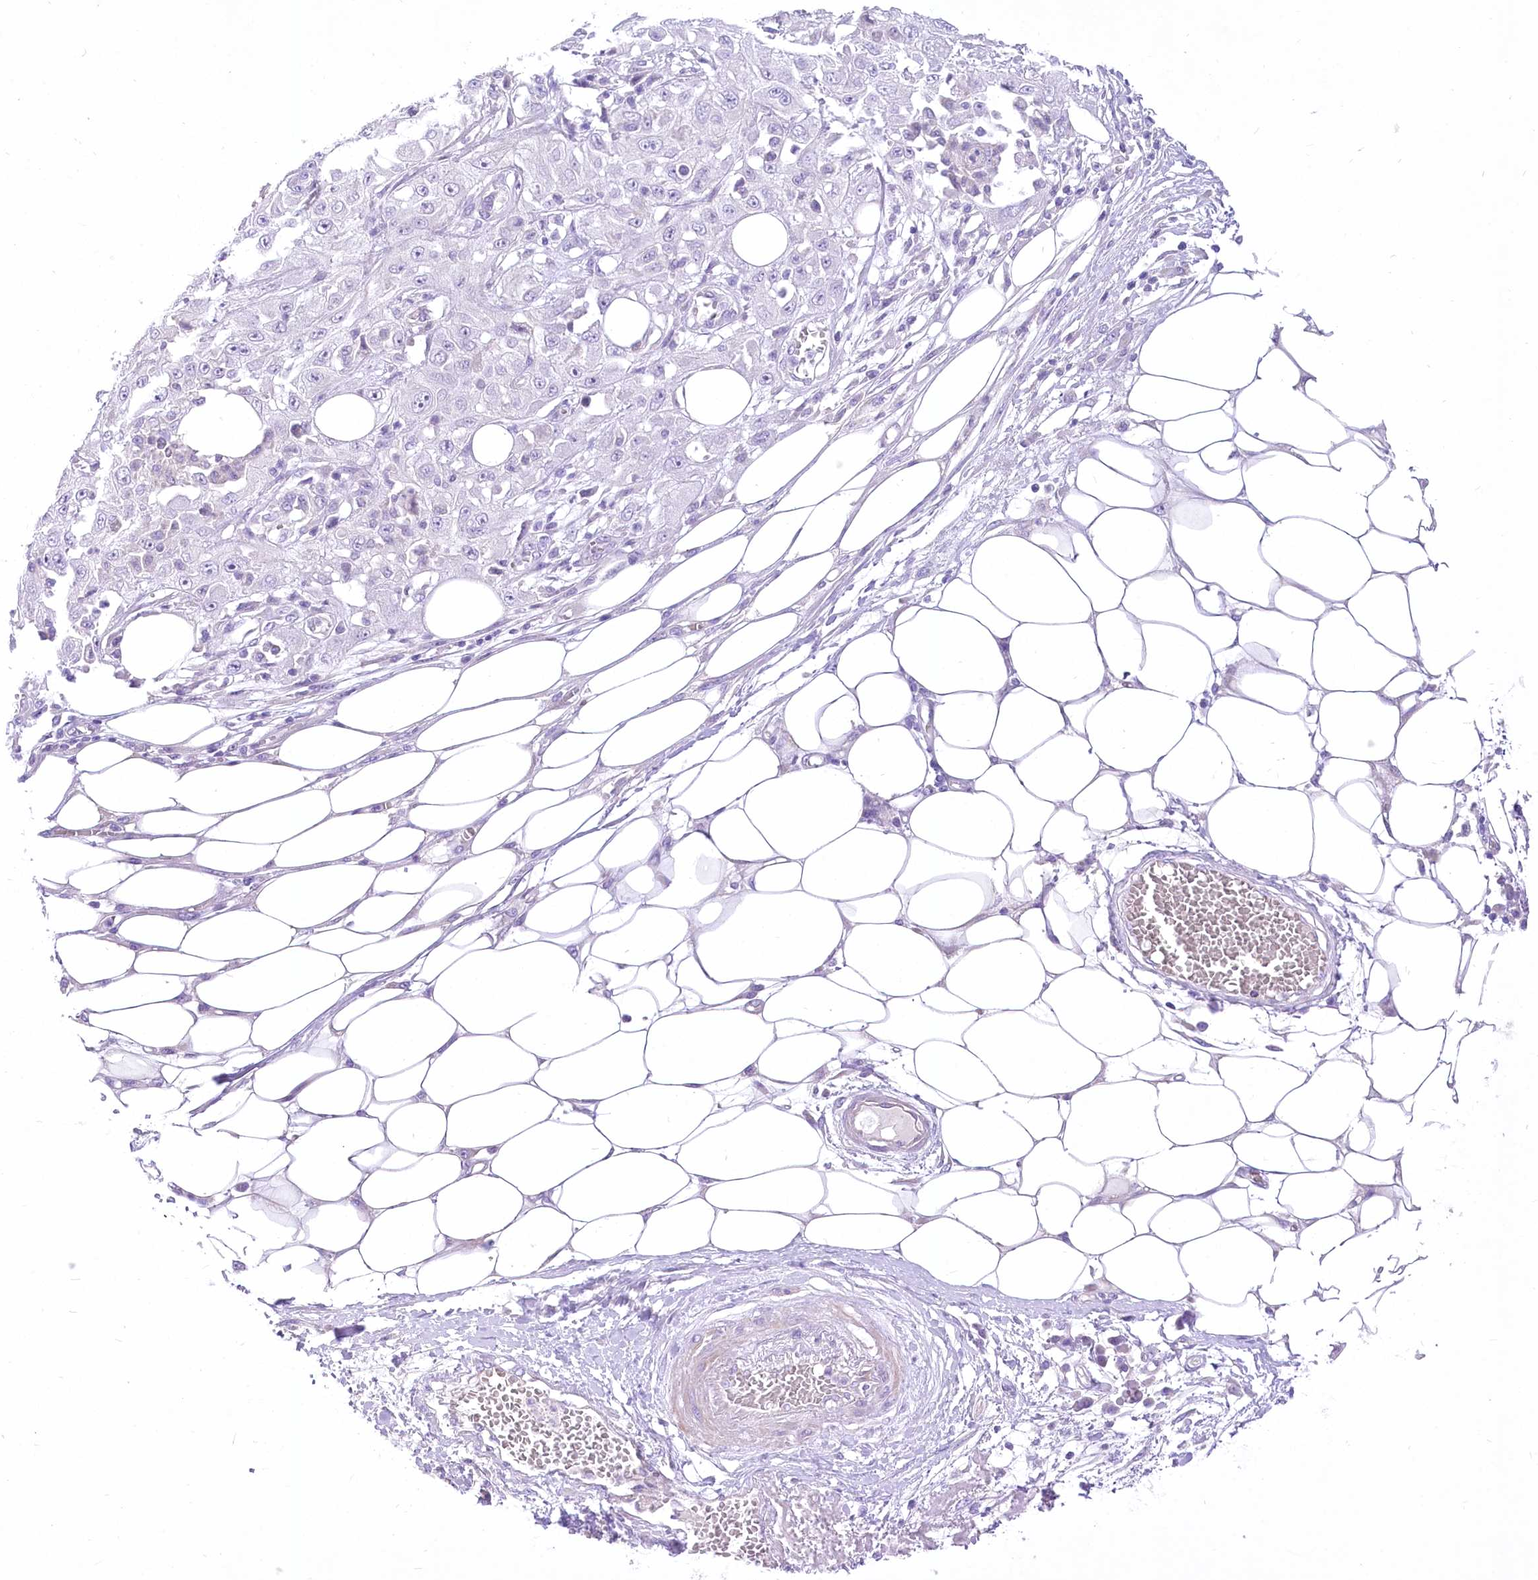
{"staining": {"intensity": "negative", "quantity": "none", "location": "none"}, "tissue": "skin cancer", "cell_type": "Tumor cells", "image_type": "cancer", "snomed": [{"axis": "morphology", "description": "Squamous cell carcinoma, NOS"}, {"axis": "morphology", "description": "Squamous cell carcinoma, metastatic, NOS"}, {"axis": "topography", "description": "Skin"}, {"axis": "topography", "description": "Lymph node"}], "caption": "This is a photomicrograph of IHC staining of squamous cell carcinoma (skin), which shows no positivity in tumor cells.", "gene": "HELT", "patient": {"sex": "male", "age": 75}}